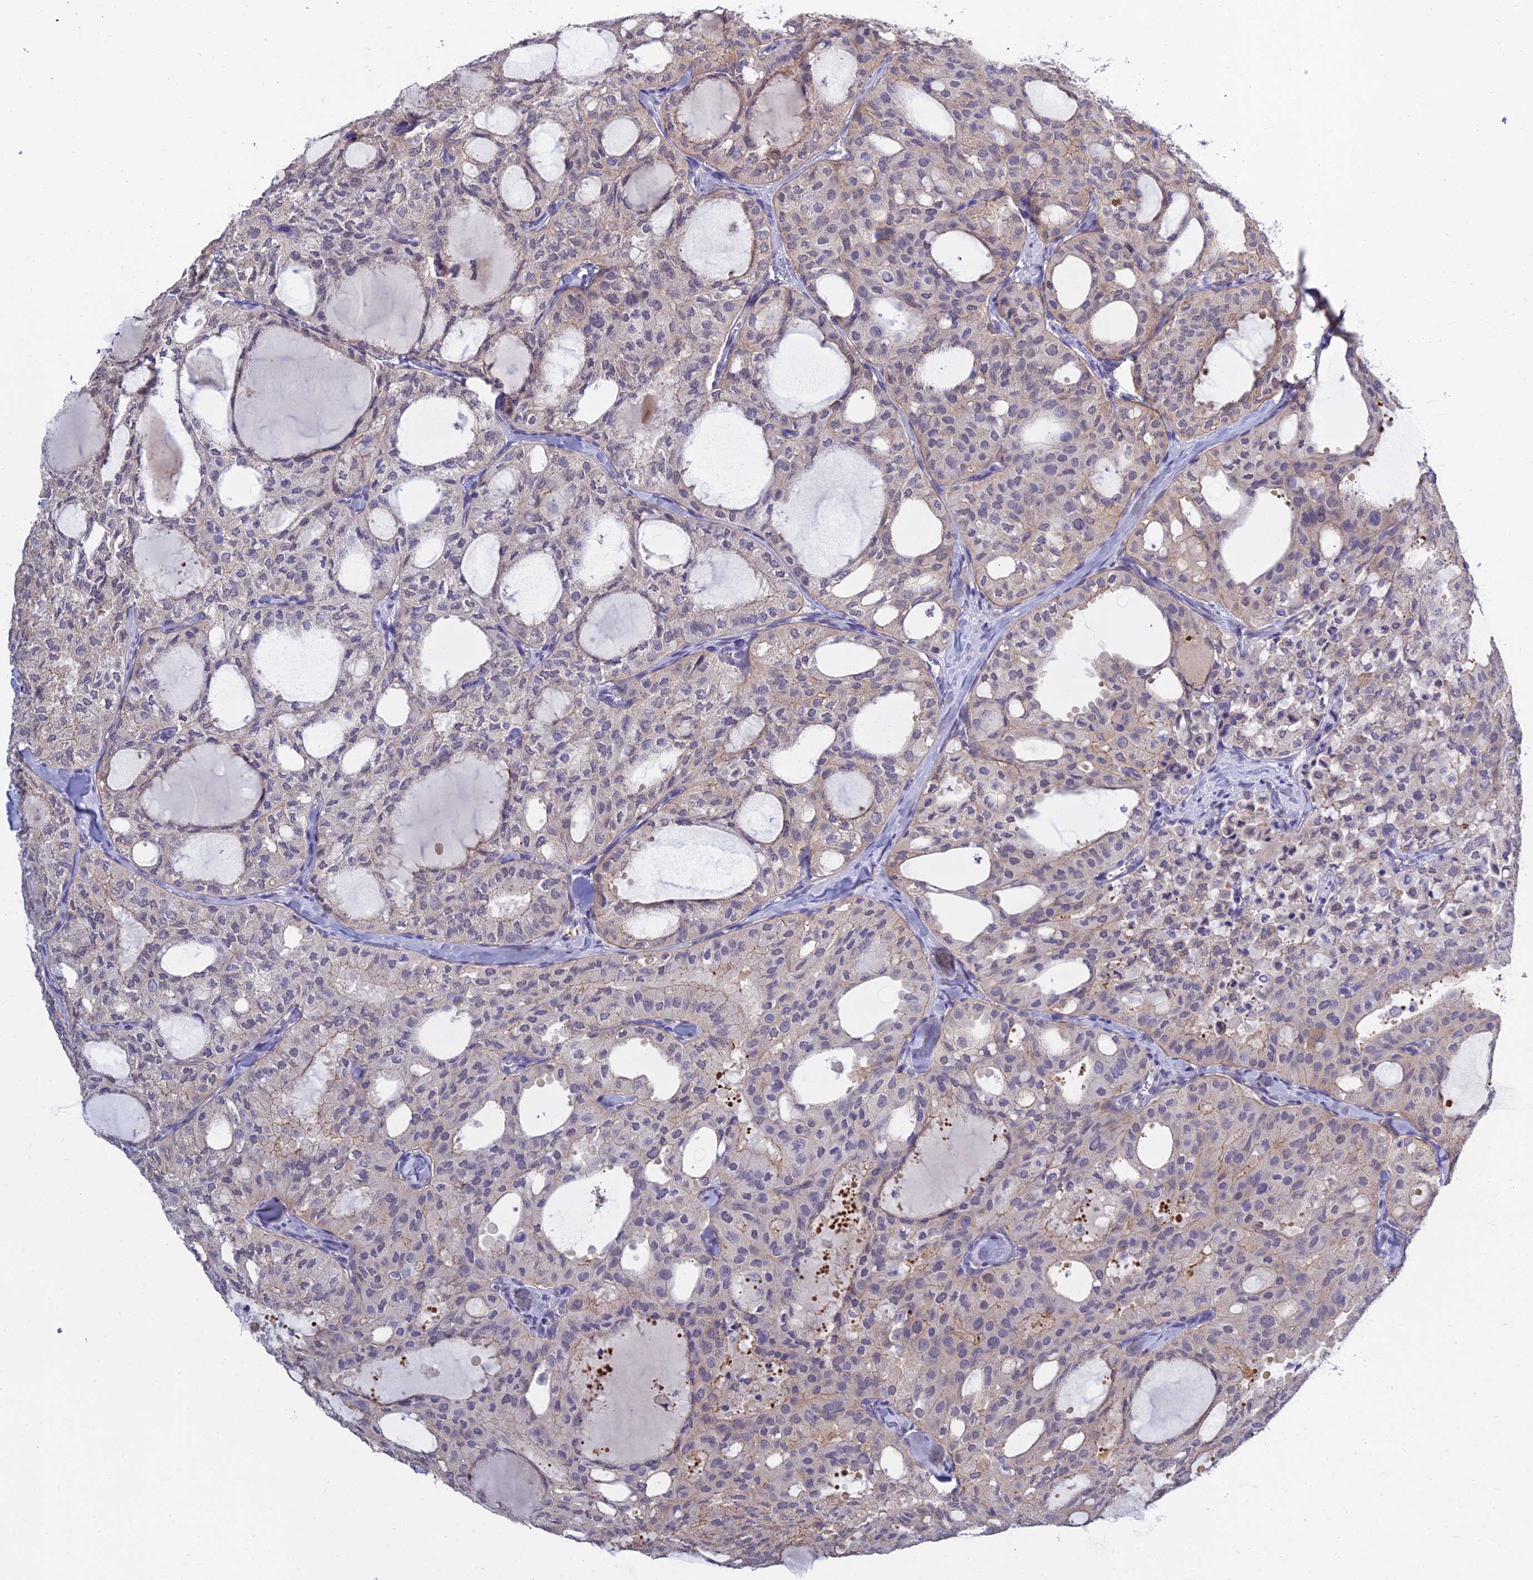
{"staining": {"intensity": "weak", "quantity": "<25%", "location": "cytoplasmic/membranous"}, "tissue": "thyroid cancer", "cell_type": "Tumor cells", "image_type": "cancer", "snomed": [{"axis": "morphology", "description": "Follicular adenoma carcinoma, NOS"}, {"axis": "topography", "description": "Thyroid gland"}], "caption": "This is an immunohistochemistry (IHC) histopathology image of thyroid follicular adenoma carcinoma. There is no staining in tumor cells.", "gene": "HOXB1", "patient": {"sex": "male", "age": 75}}